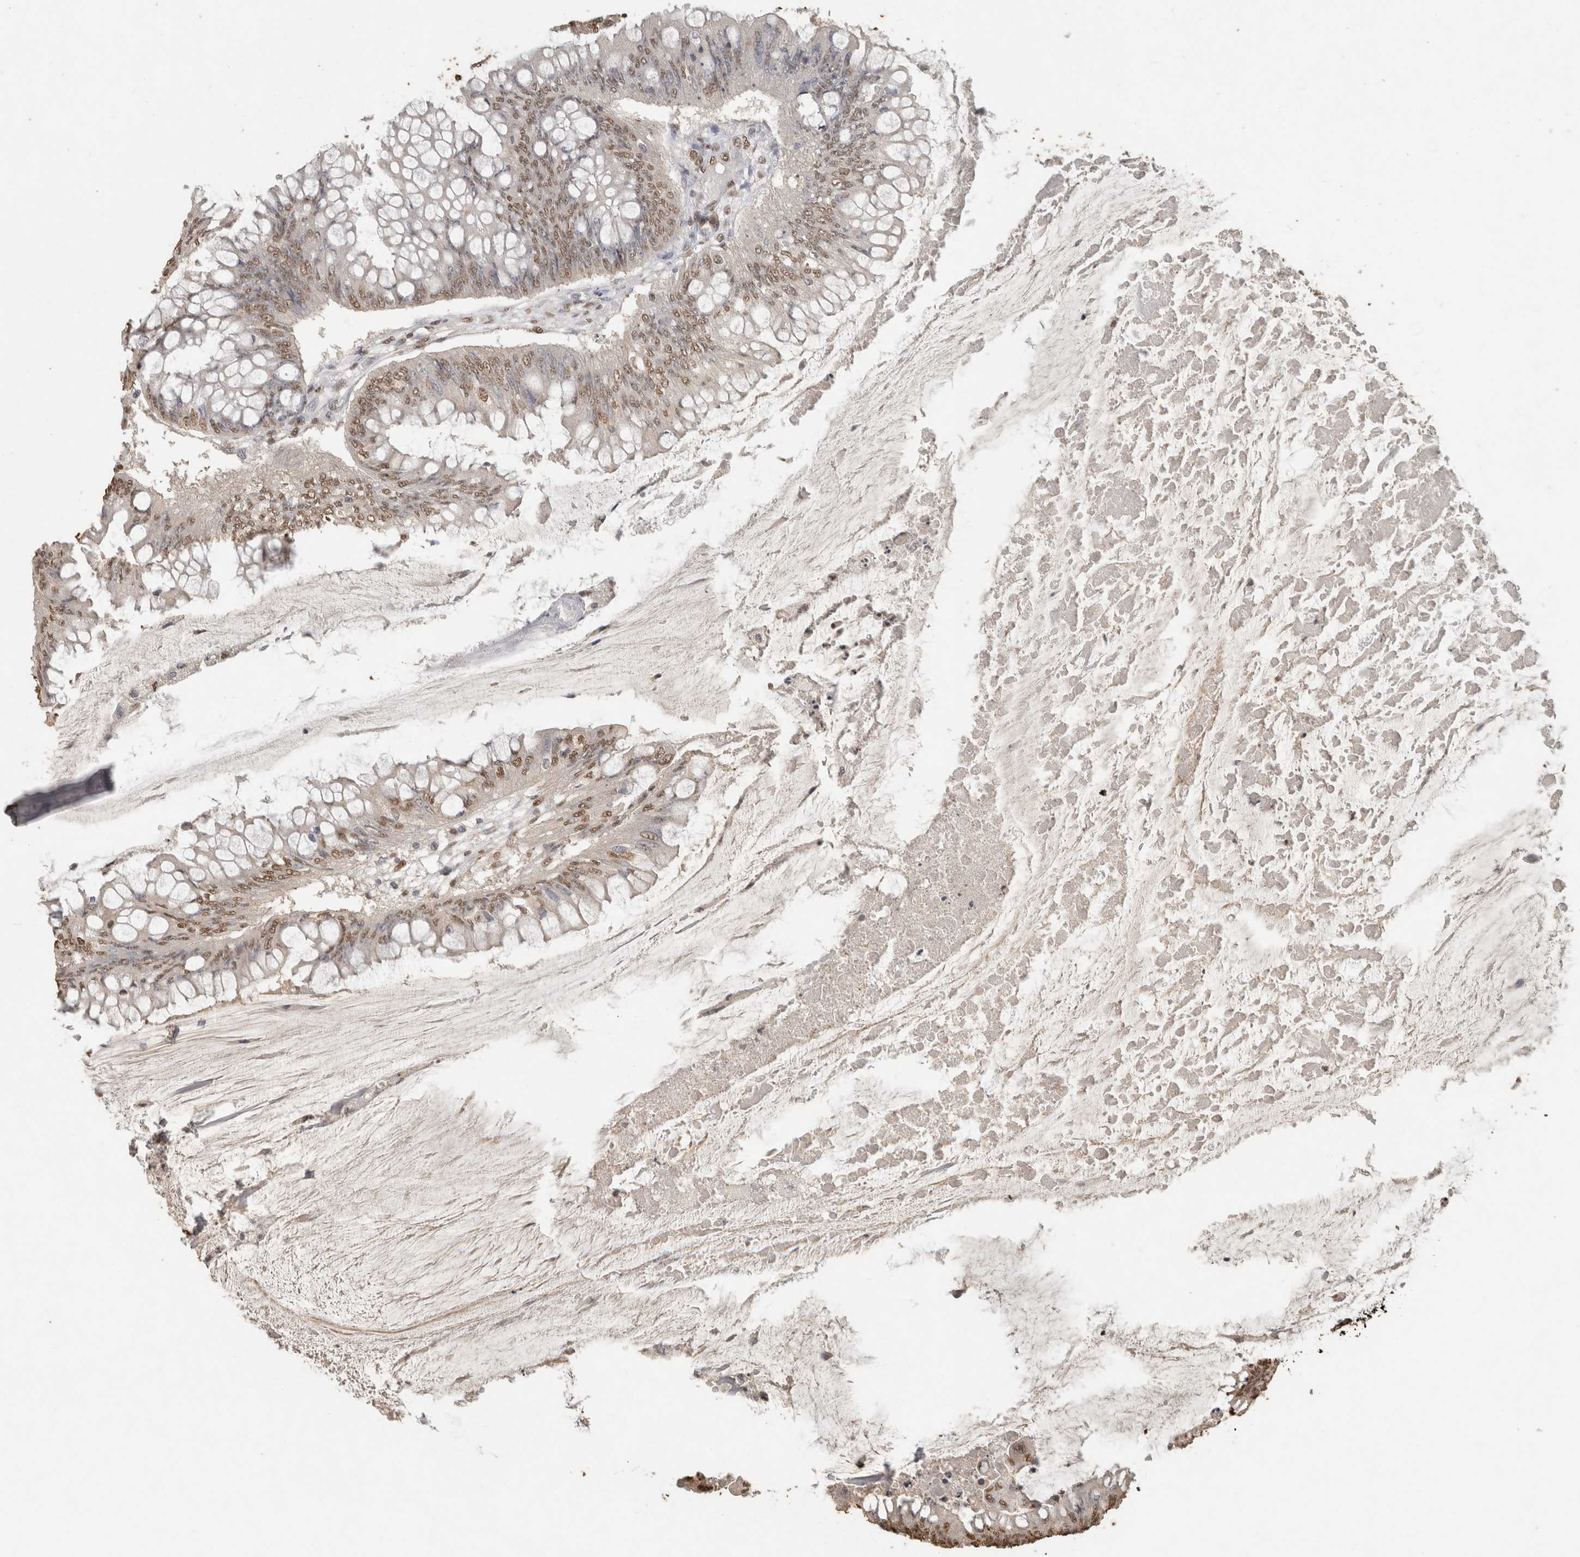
{"staining": {"intensity": "moderate", "quantity": ">75%", "location": "nuclear"}, "tissue": "colorectal cancer", "cell_type": "Tumor cells", "image_type": "cancer", "snomed": [{"axis": "morphology", "description": "Adenoma, NOS"}, {"axis": "morphology", "description": "Adenocarcinoma, NOS"}, {"axis": "topography", "description": "Colon"}], "caption": "Colorectal cancer stained for a protein displays moderate nuclear positivity in tumor cells.", "gene": "HAND2", "patient": {"sex": "male", "age": 79}}